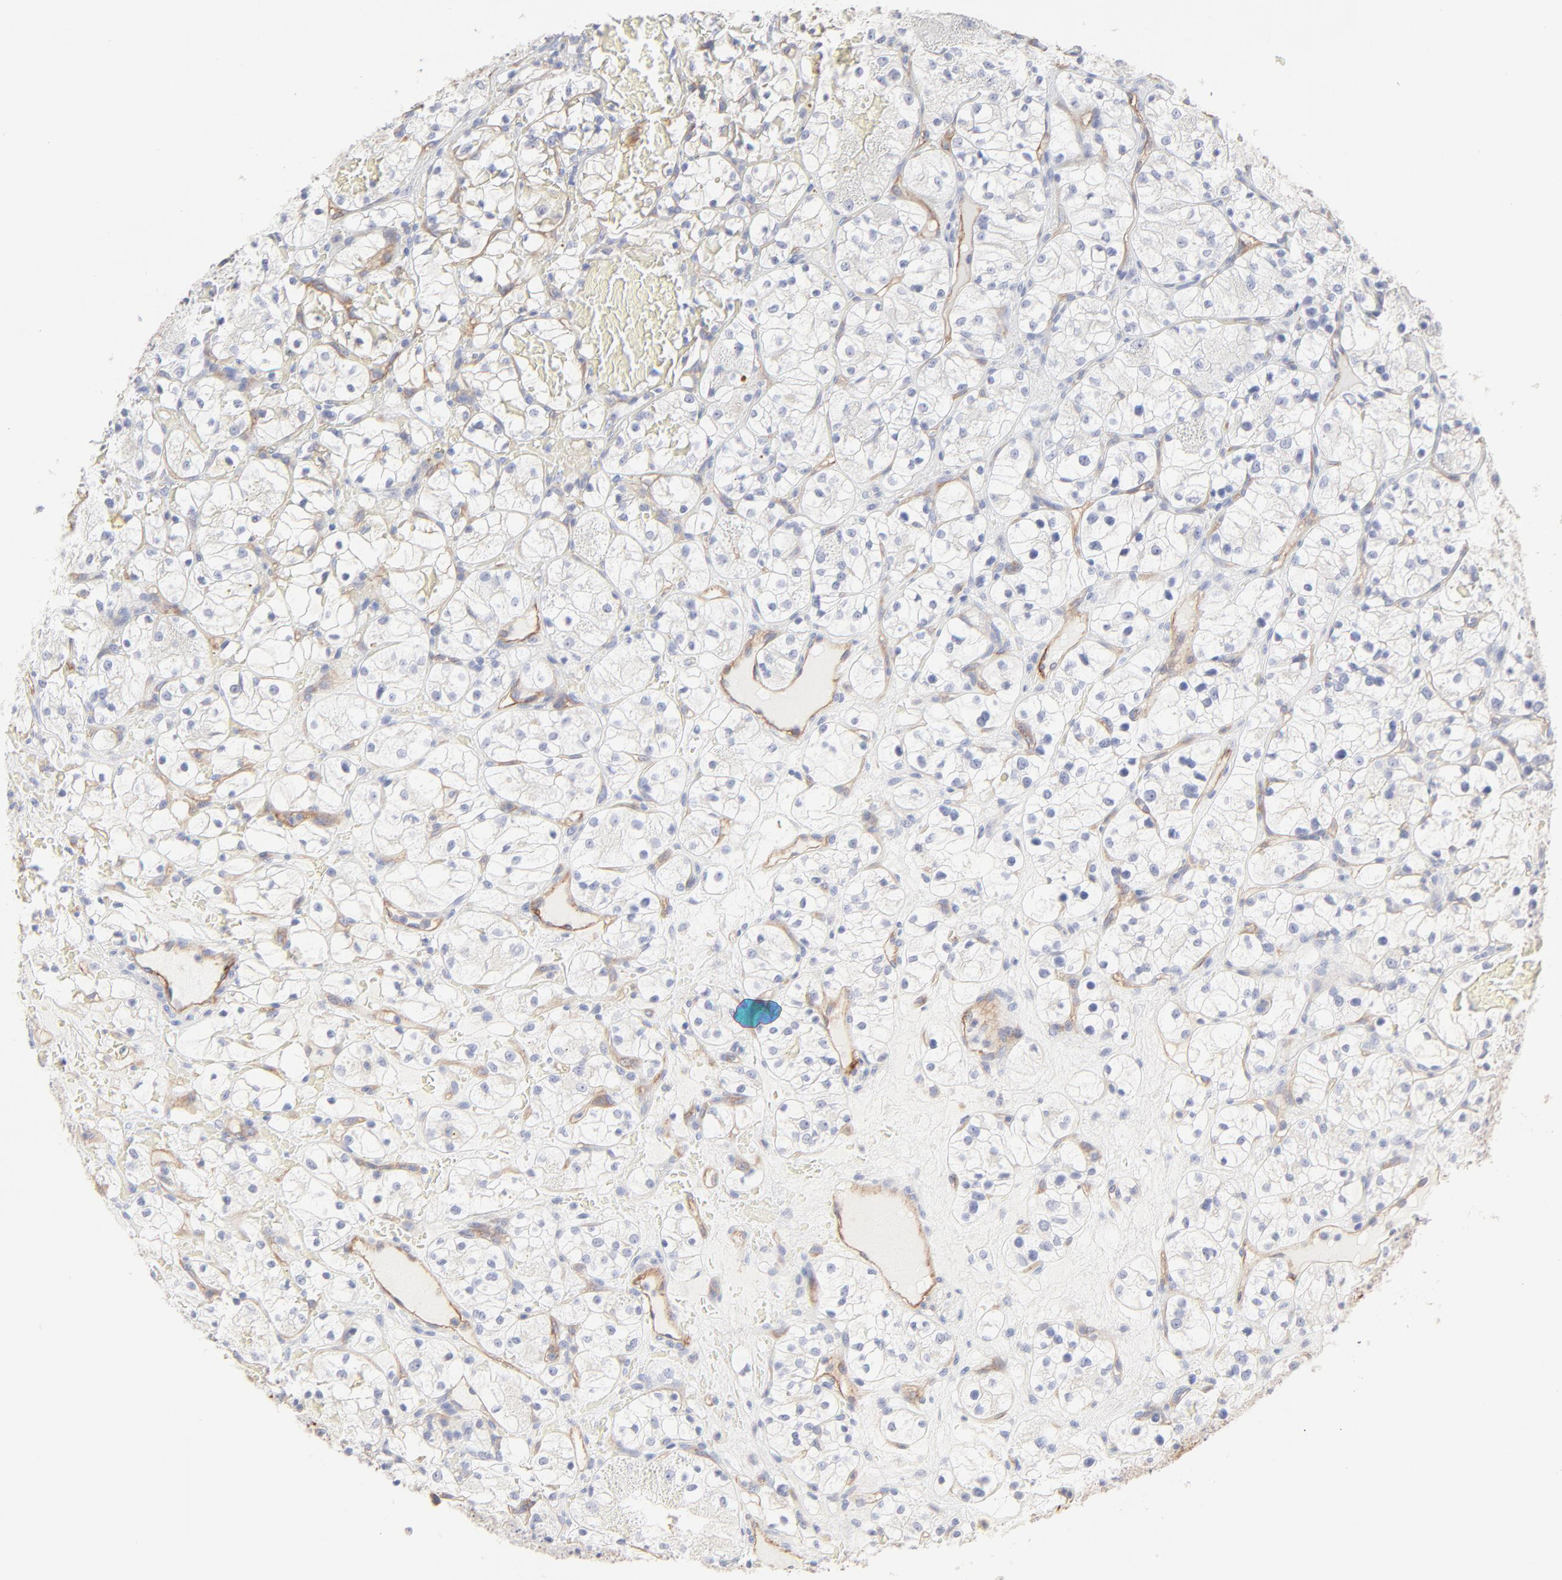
{"staining": {"intensity": "negative", "quantity": "none", "location": "none"}, "tissue": "renal cancer", "cell_type": "Tumor cells", "image_type": "cancer", "snomed": [{"axis": "morphology", "description": "Adenocarcinoma, NOS"}, {"axis": "topography", "description": "Kidney"}], "caption": "The immunohistochemistry photomicrograph has no significant positivity in tumor cells of adenocarcinoma (renal) tissue. (DAB immunohistochemistry (IHC), high magnification).", "gene": "ITGA5", "patient": {"sex": "female", "age": 60}}